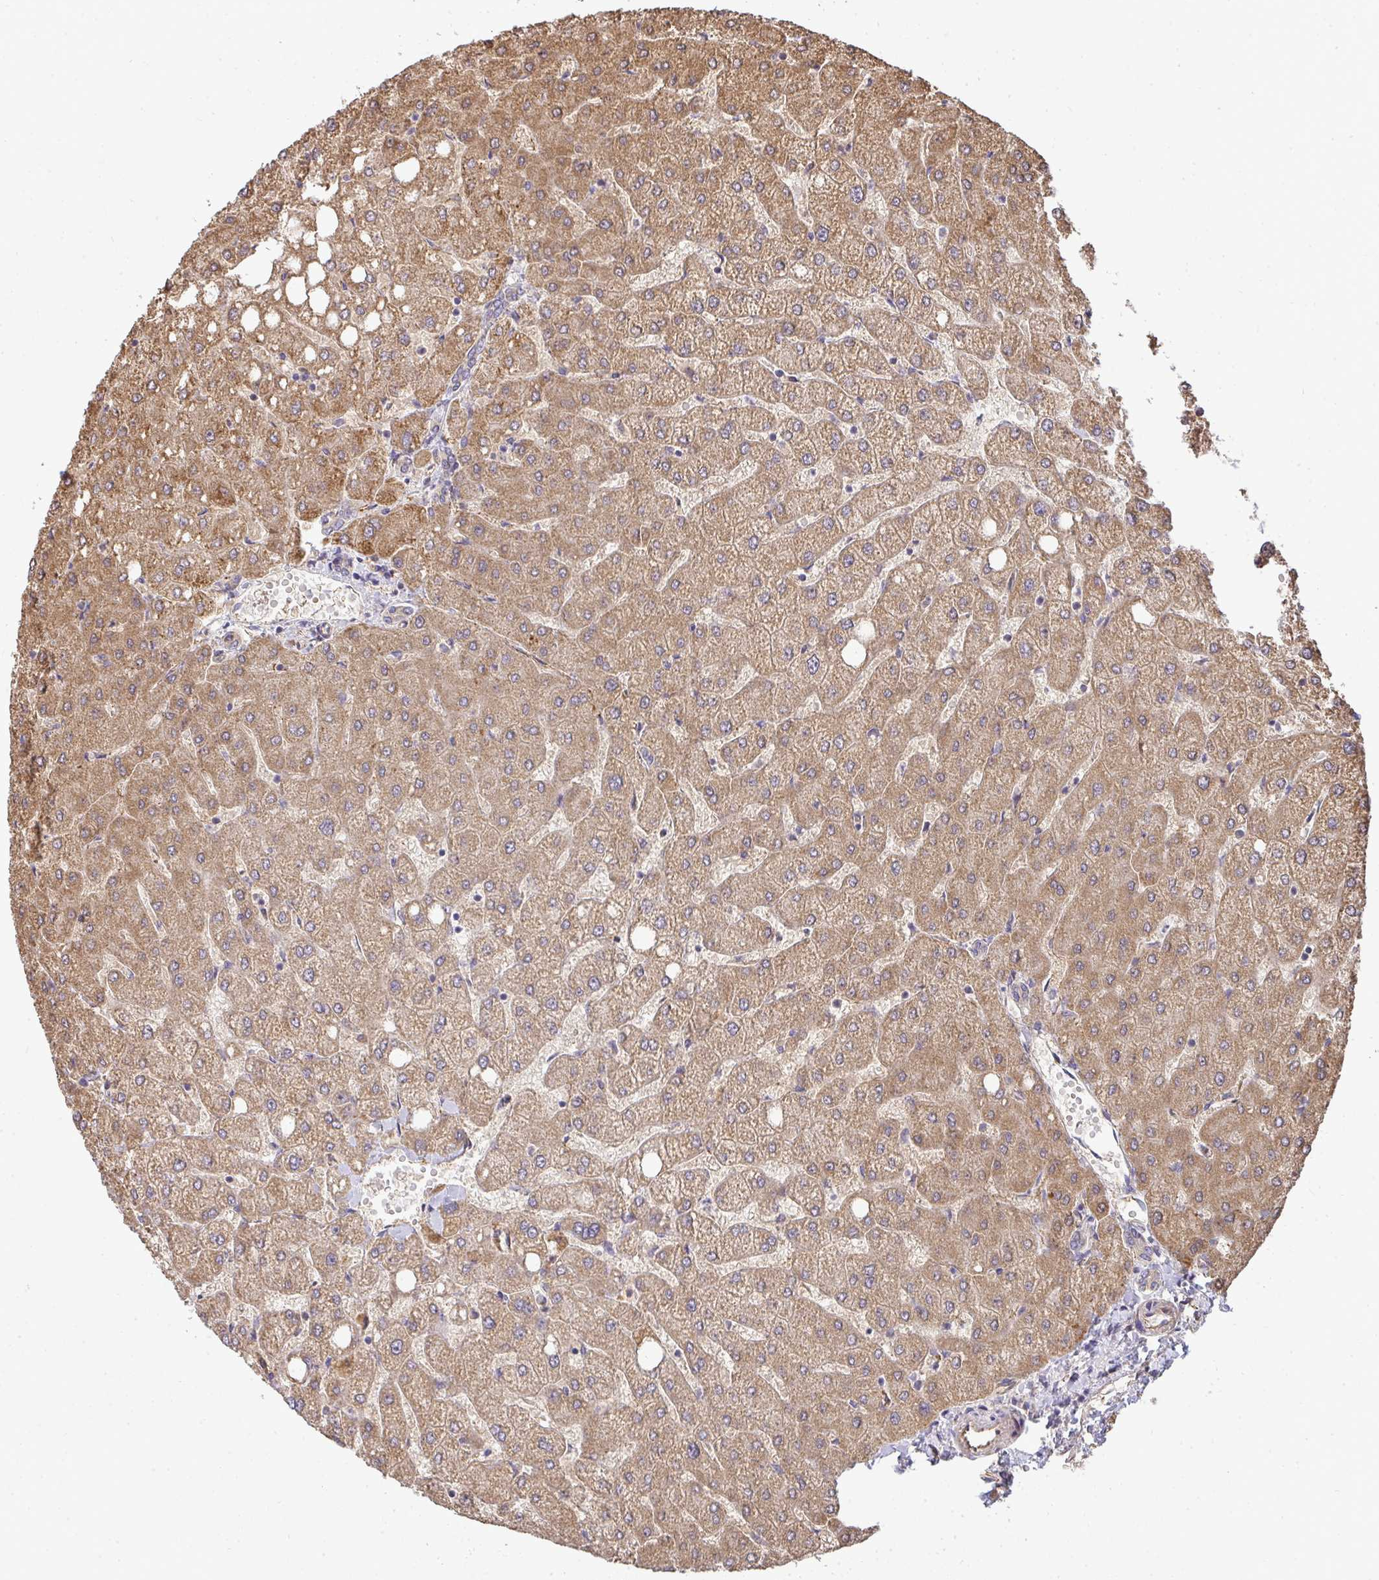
{"staining": {"intensity": "negative", "quantity": "none", "location": "none"}, "tissue": "liver", "cell_type": "Cholangiocytes", "image_type": "normal", "snomed": [{"axis": "morphology", "description": "Normal tissue, NOS"}, {"axis": "topography", "description": "Liver"}], "caption": "IHC image of unremarkable human liver stained for a protein (brown), which exhibits no expression in cholangiocytes.", "gene": "B4GALT6", "patient": {"sex": "female", "age": 54}}